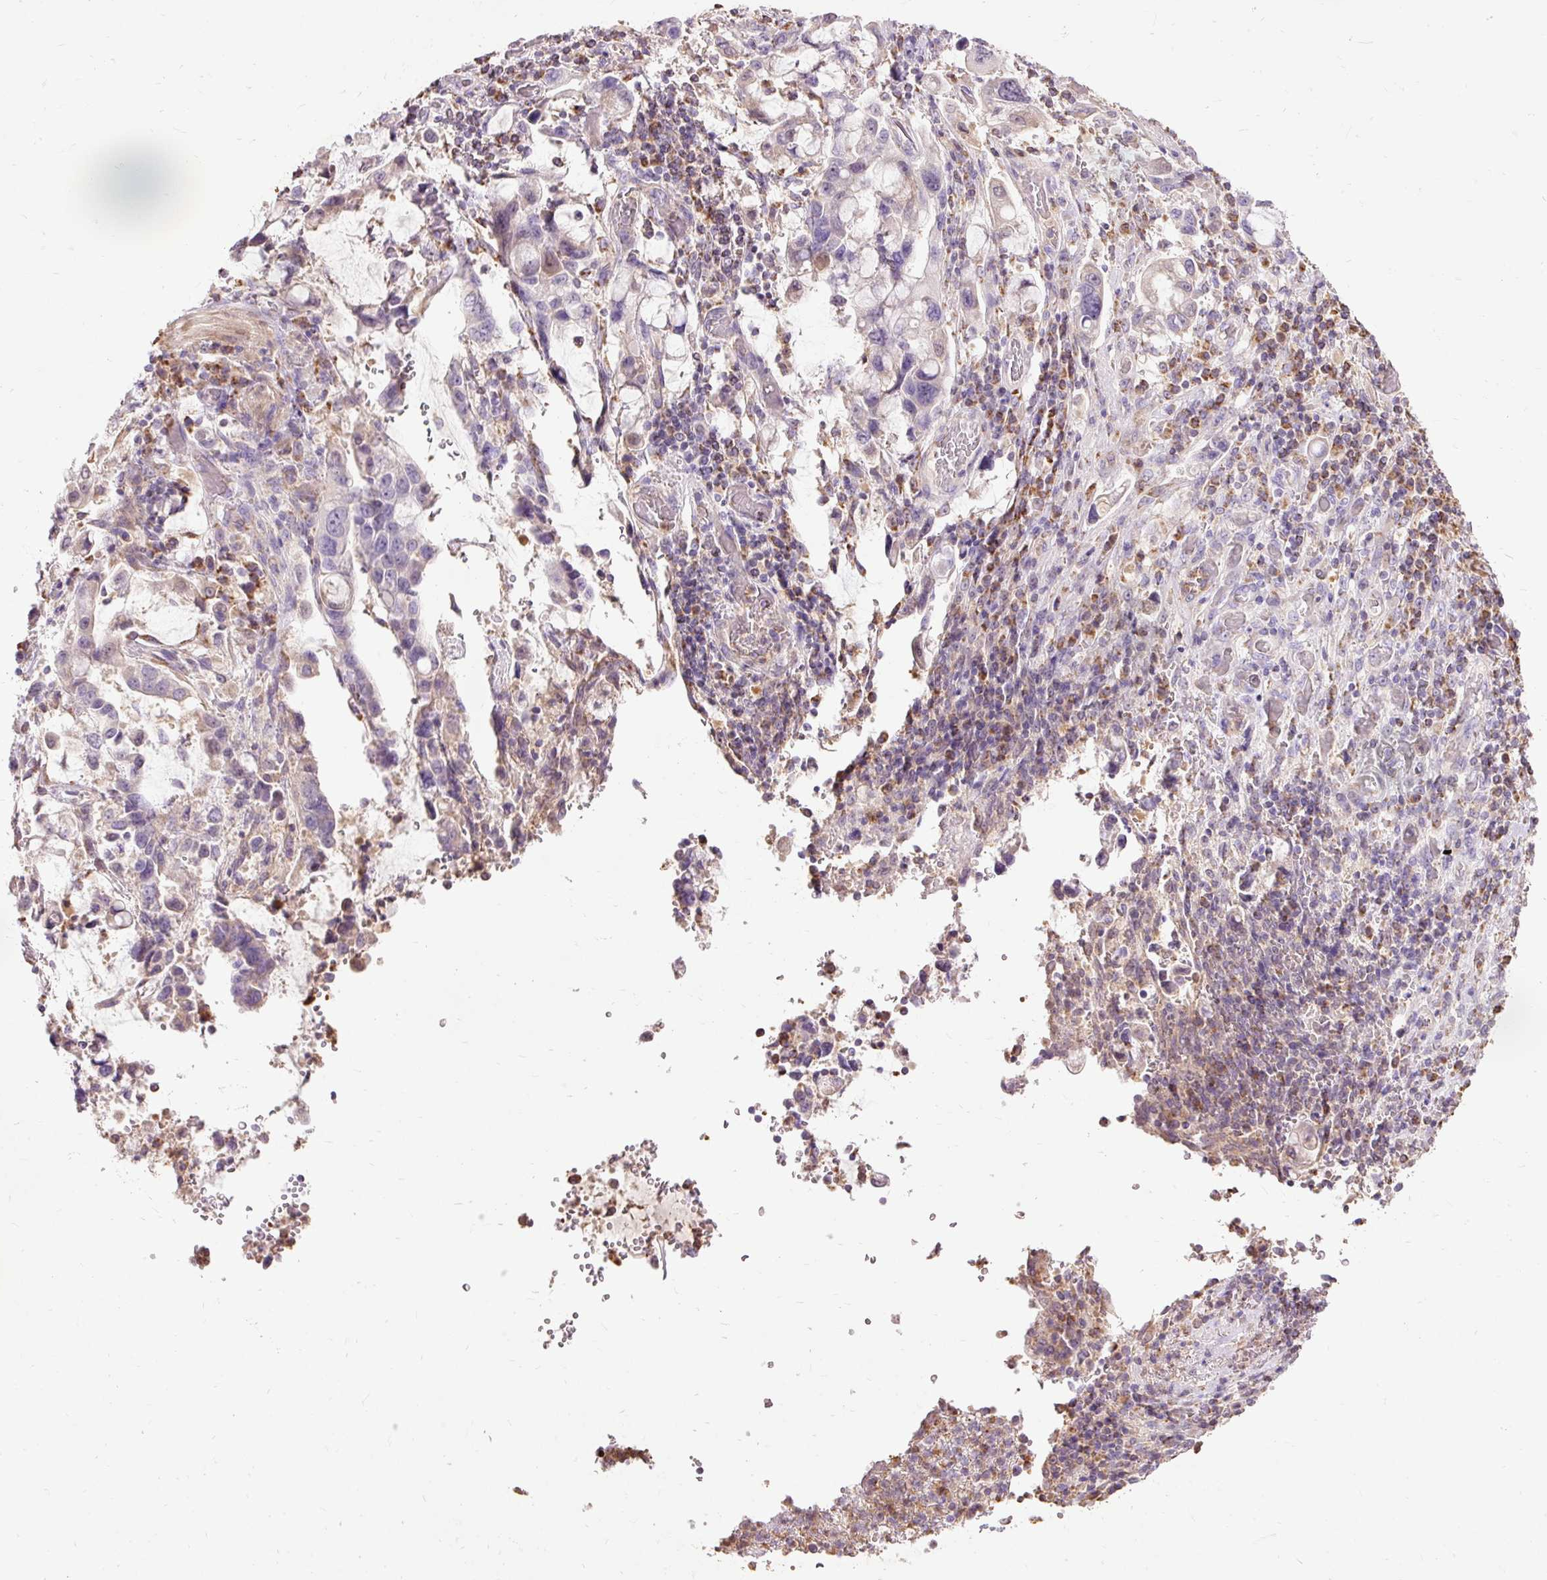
{"staining": {"intensity": "negative", "quantity": "none", "location": "none"}, "tissue": "stomach cancer", "cell_type": "Tumor cells", "image_type": "cancer", "snomed": [{"axis": "morphology", "description": "Adenocarcinoma, NOS"}, {"axis": "topography", "description": "Stomach, upper"}, {"axis": "topography", "description": "Stomach"}], "caption": "Tumor cells show no significant protein expression in stomach adenocarcinoma.", "gene": "PRDX5", "patient": {"sex": "male", "age": 62}}